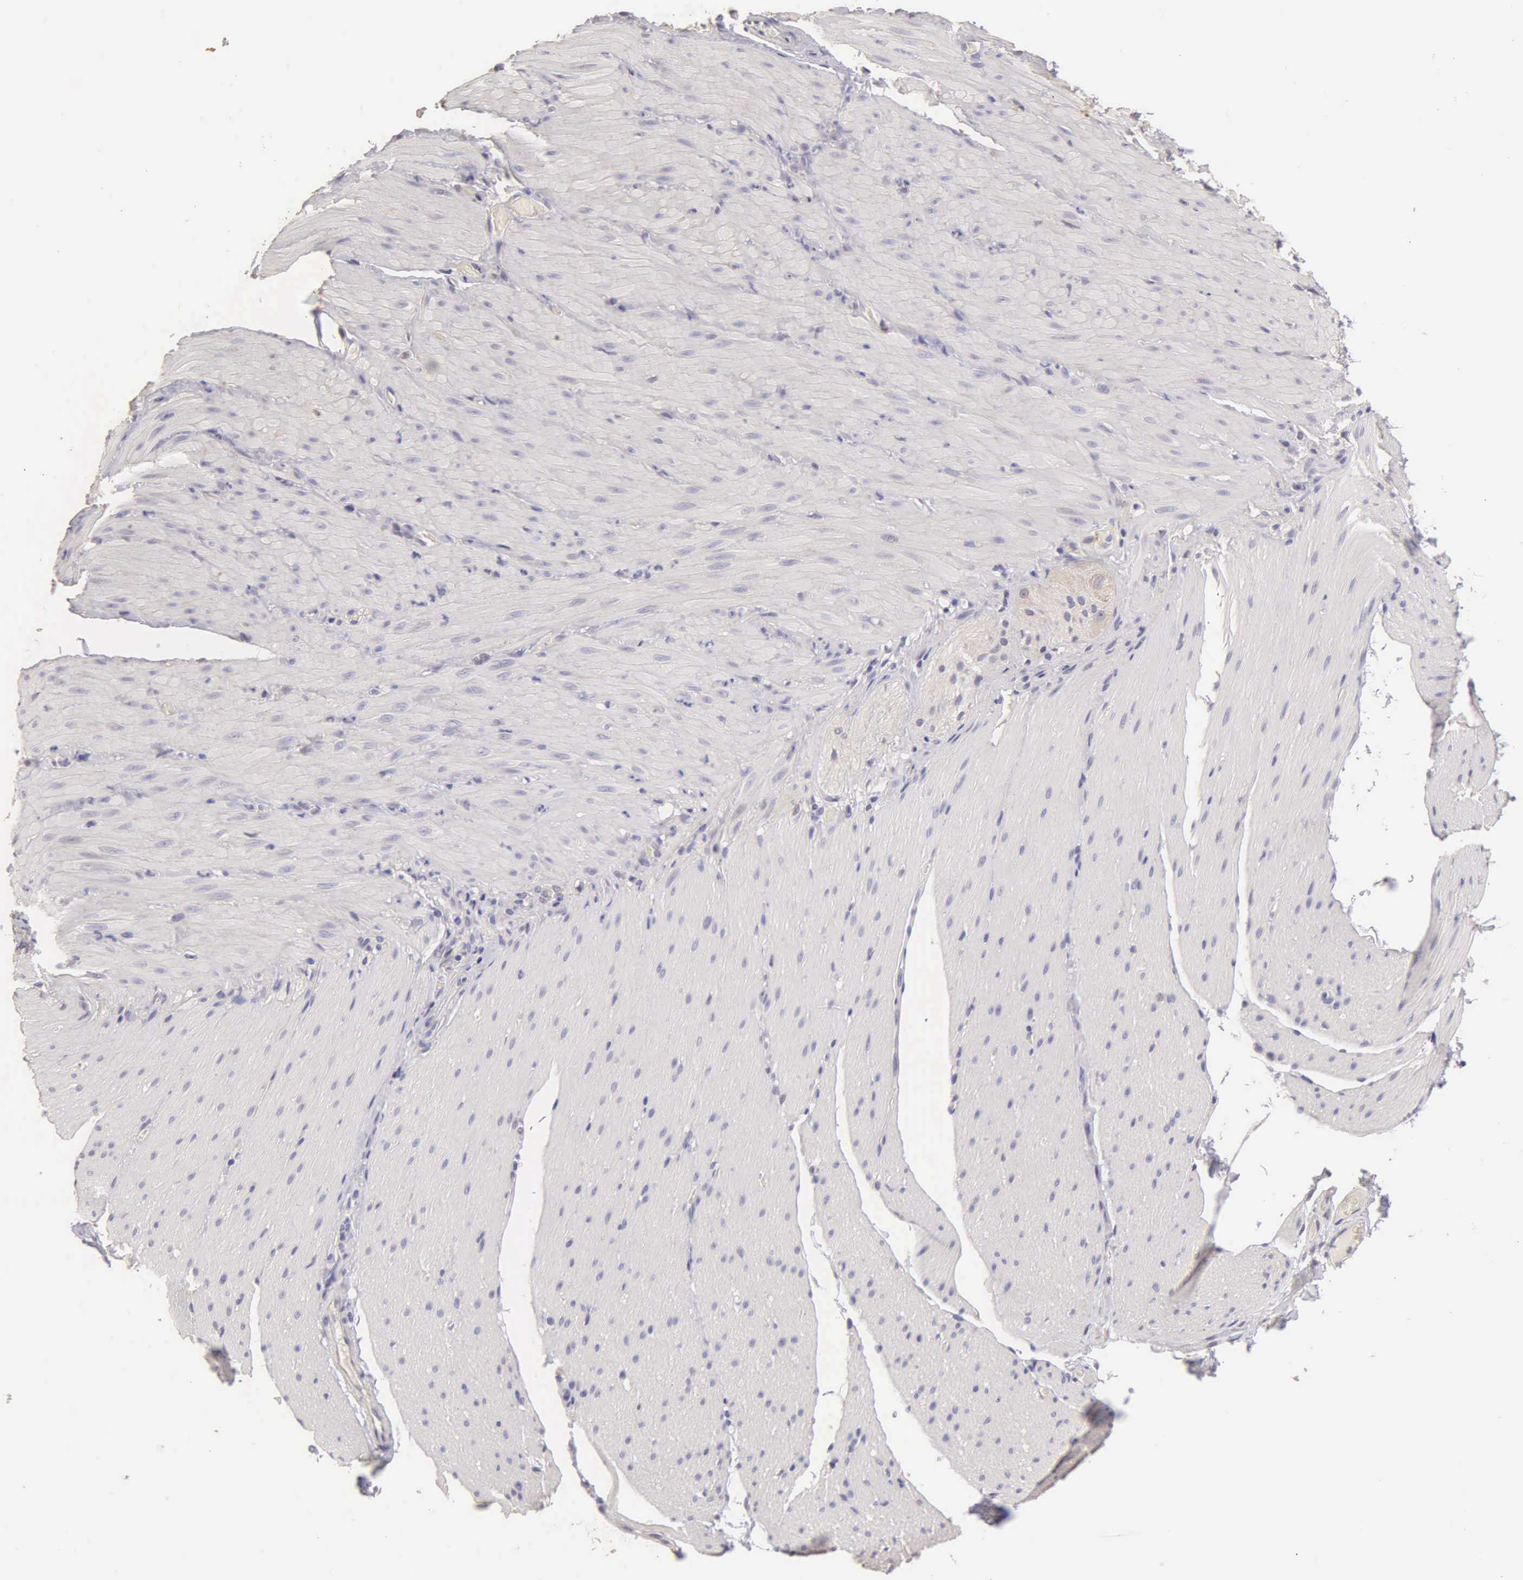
{"staining": {"intensity": "moderate", "quantity": ">75%", "location": "nuclear"}, "tissue": "smooth muscle", "cell_type": "Smooth muscle cells", "image_type": "normal", "snomed": [{"axis": "morphology", "description": "Normal tissue, NOS"}, {"axis": "topography", "description": "Duodenum"}], "caption": "Unremarkable smooth muscle displays moderate nuclear expression in about >75% of smooth muscle cells, visualized by immunohistochemistry.", "gene": "ESR1", "patient": {"sex": "male", "age": 63}}